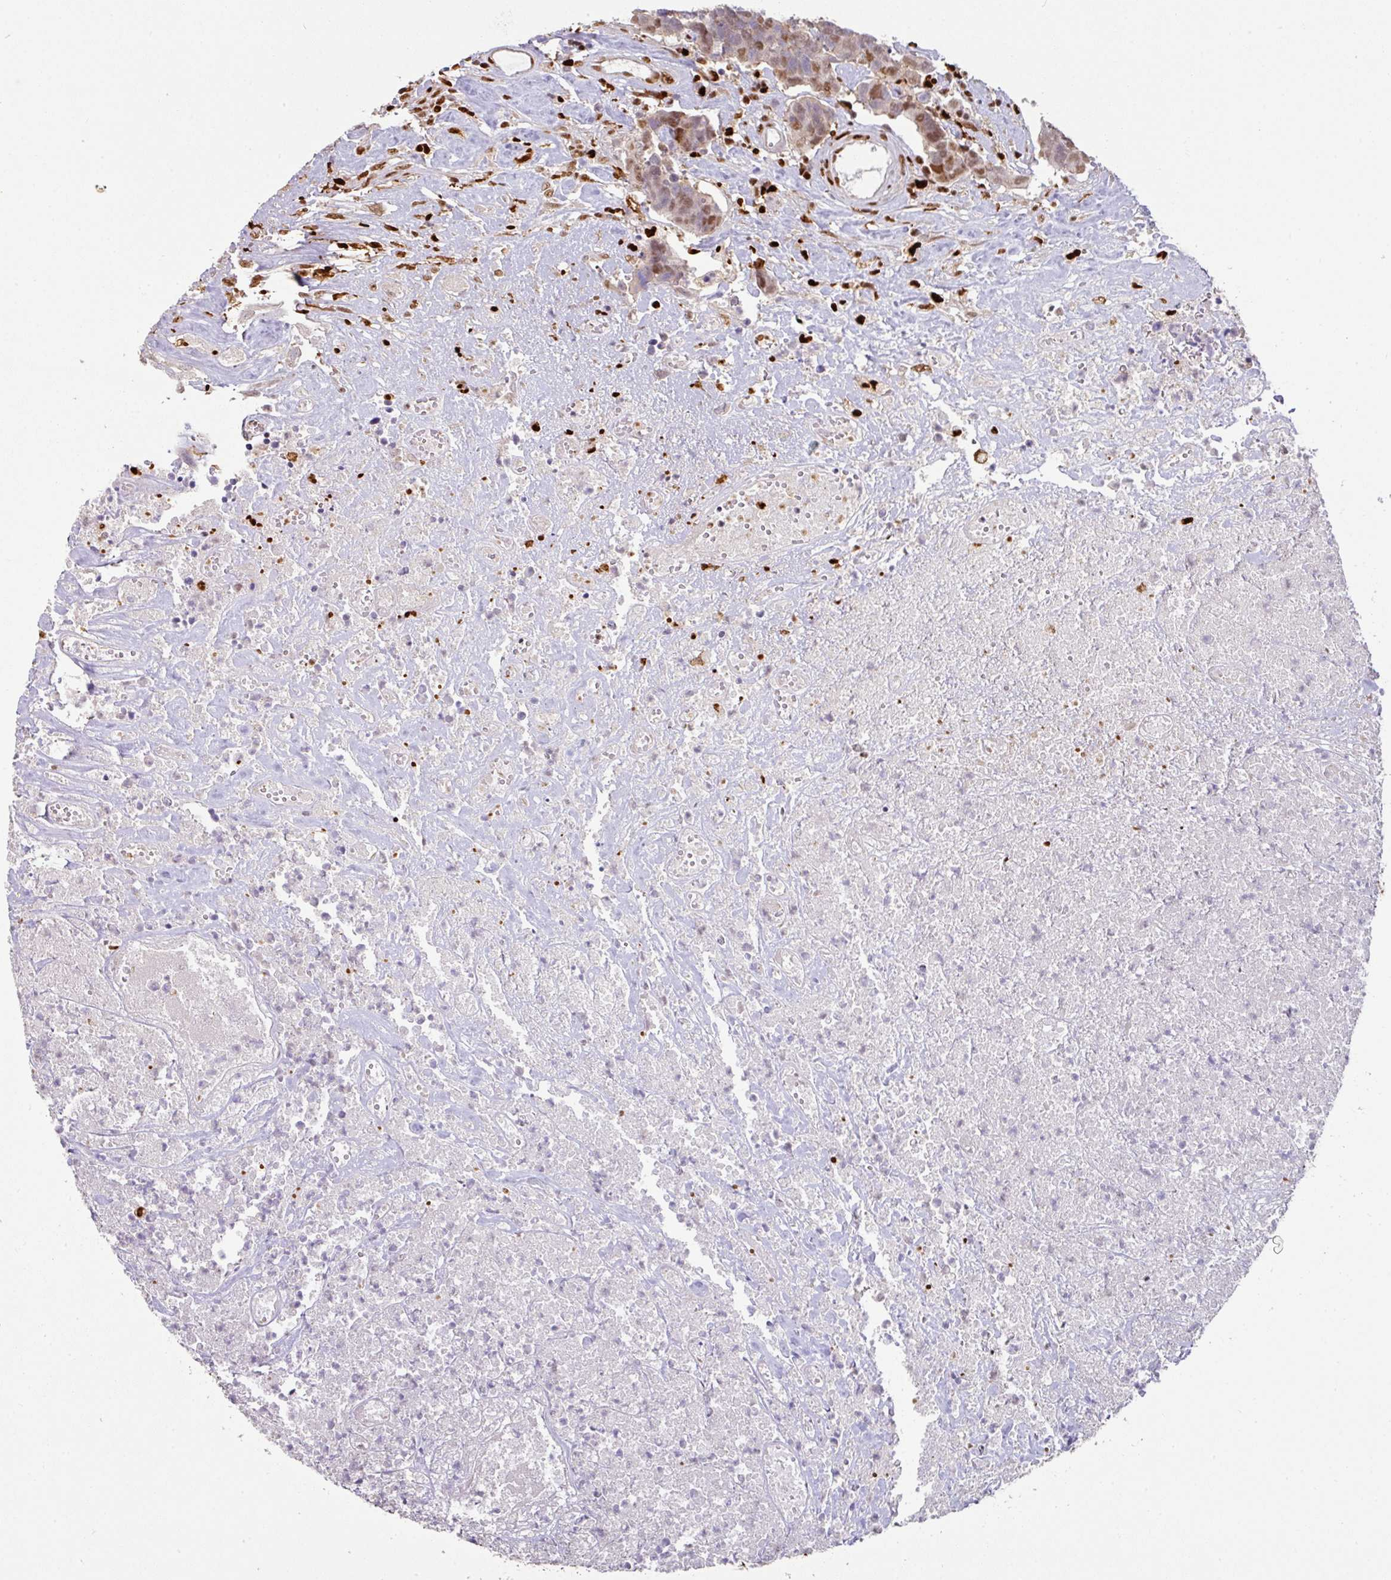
{"staining": {"intensity": "moderate", "quantity": "25%-75%", "location": "nuclear"}, "tissue": "carcinoid", "cell_type": "Tumor cells", "image_type": "cancer", "snomed": [{"axis": "morphology", "description": "Carcinoma, NOS"}, {"axis": "morphology", "description": "Carcinoid, malignant, NOS"}, {"axis": "topography", "description": "Urinary bladder"}], "caption": "Immunohistochemical staining of human carcinoid displays medium levels of moderate nuclear positivity in about 25%-75% of tumor cells. The staining is performed using DAB (3,3'-diaminobenzidine) brown chromogen to label protein expression. The nuclei are counter-stained blue using hematoxylin.", "gene": "SAMHD1", "patient": {"sex": "male", "age": 57}}